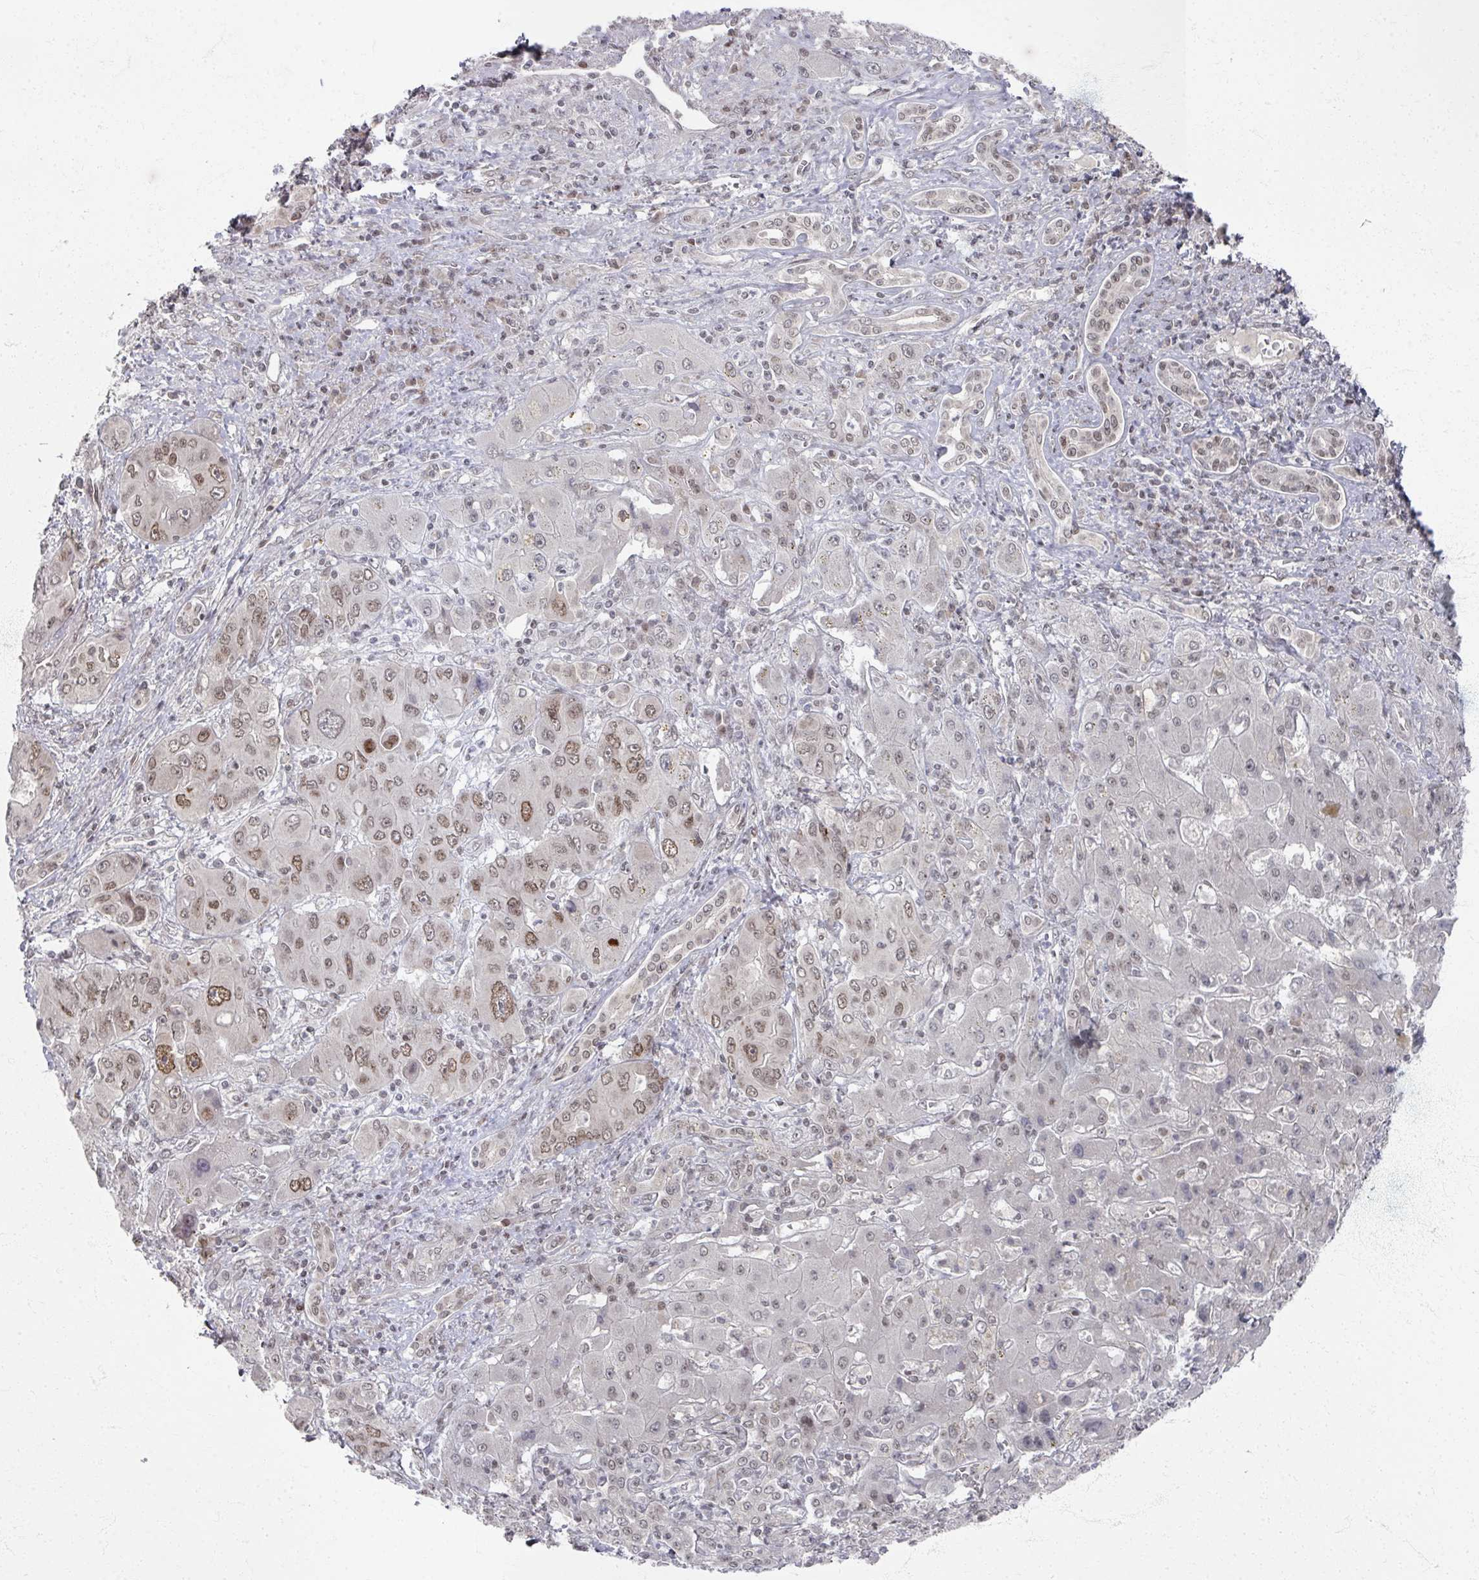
{"staining": {"intensity": "moderate", "quantity": ">75%", "location": "nuclear"}, "tissue": "liver cancer", "cell_type": "Tumor cells", "image_type": "cancer", "snomed": [{"axis": "morphology", "description": "Cholangiocarcinoma"}, {"axis": "topography", "description": "Liver"}], "caption": "Immunohistochemical staining of liver cancer (cholangiocarcinoma) demonstrates moderate nuclear protein positivity in approximately >75% of tumor cells.", "gene": "PSKH1", "patient": {"sex": "male", "age": 67}}